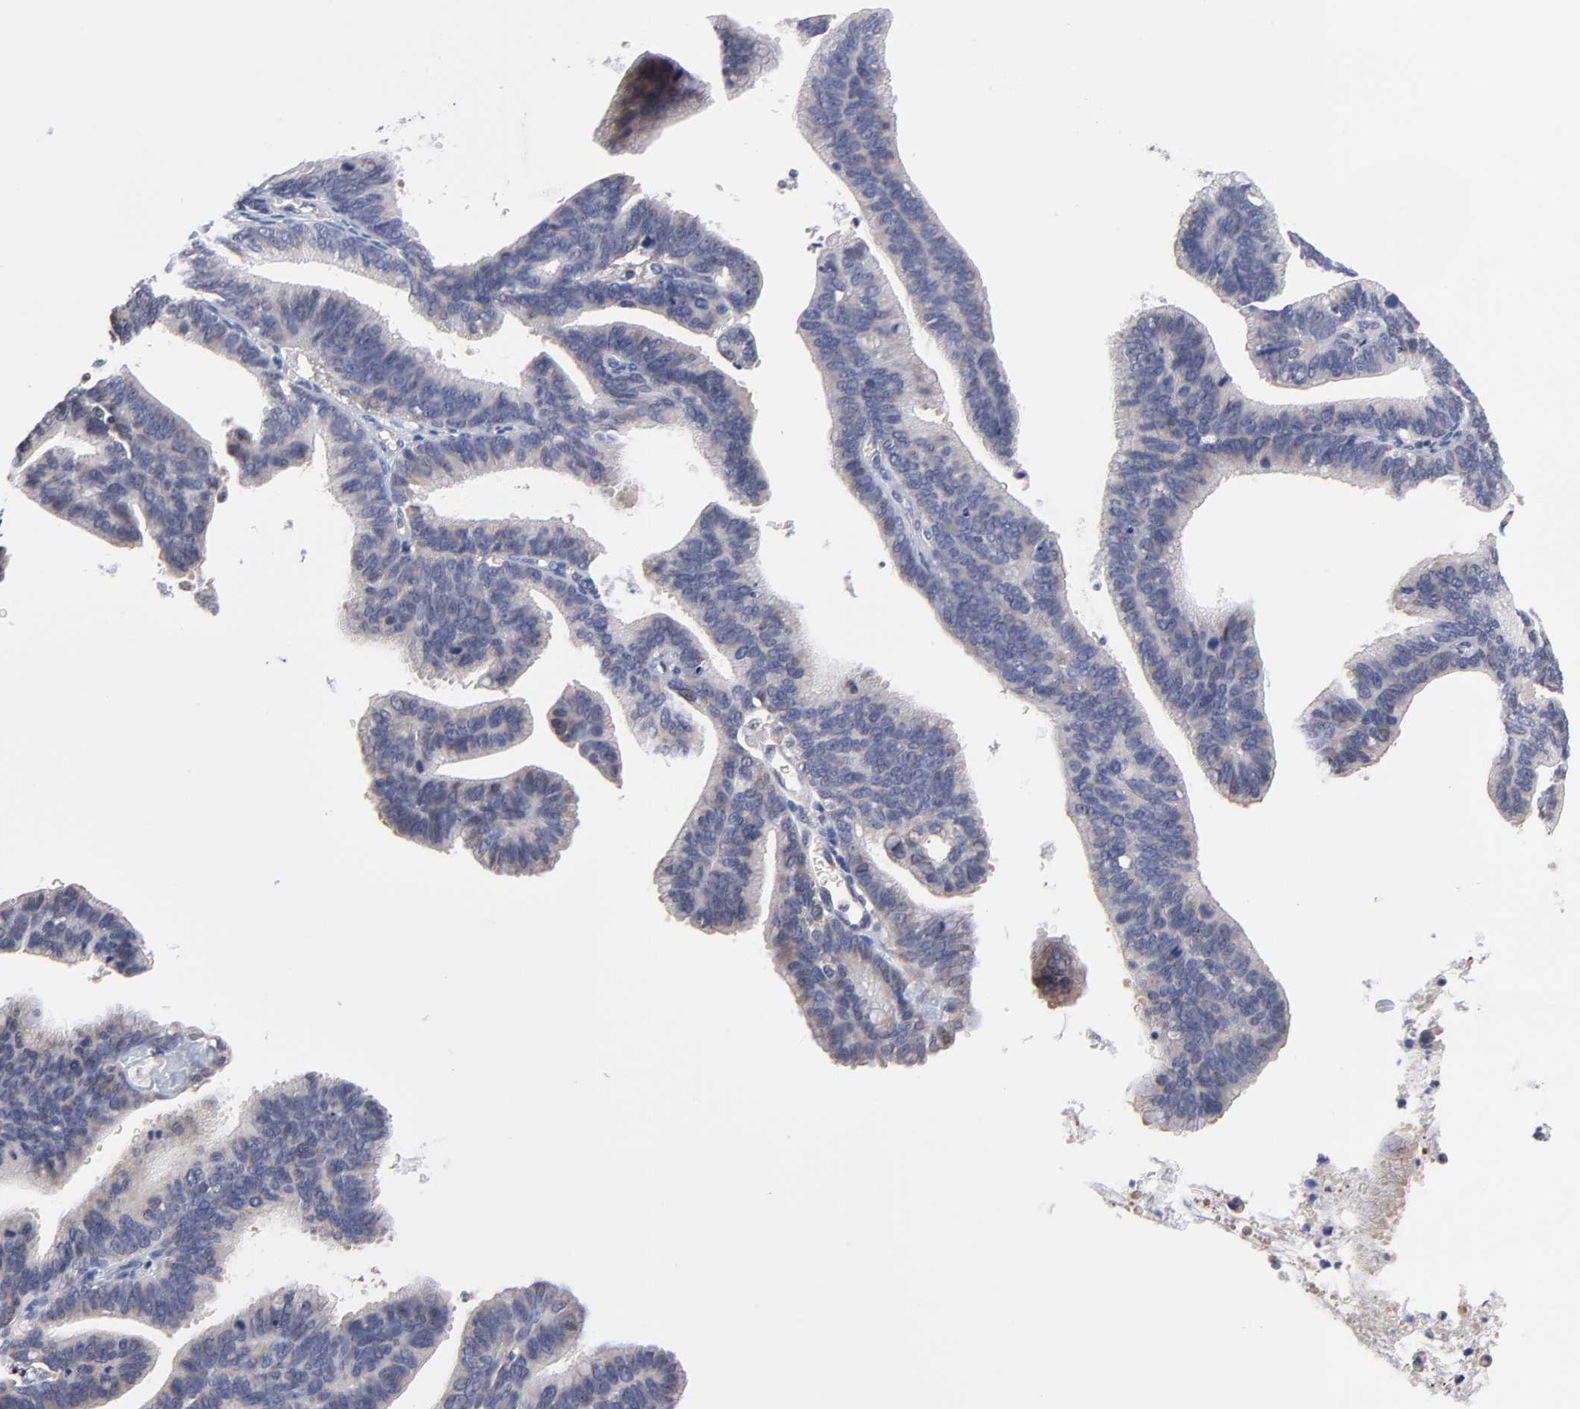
{"staining": {"intensity": "weak", "quantity": "25%-75%", "location": "cytoplasmic/membranous"}, "tissue": "cervical cancer", "cell_type": "Tumor cells", "image_type": "cancer", "snomed": [{"axis": "morphology", "description": "Adenocarcinoma, NOS"}, {"axis": "topography", "description": "Cervix"}], "caption": "This is an image of IHC staining of adenocarcinoma (cervical), which shows weak staining in the cytoplasmic/membranous of tumor cells.", "gene": "ZNF157", "patient": {"sex": "female", "age": 47}}